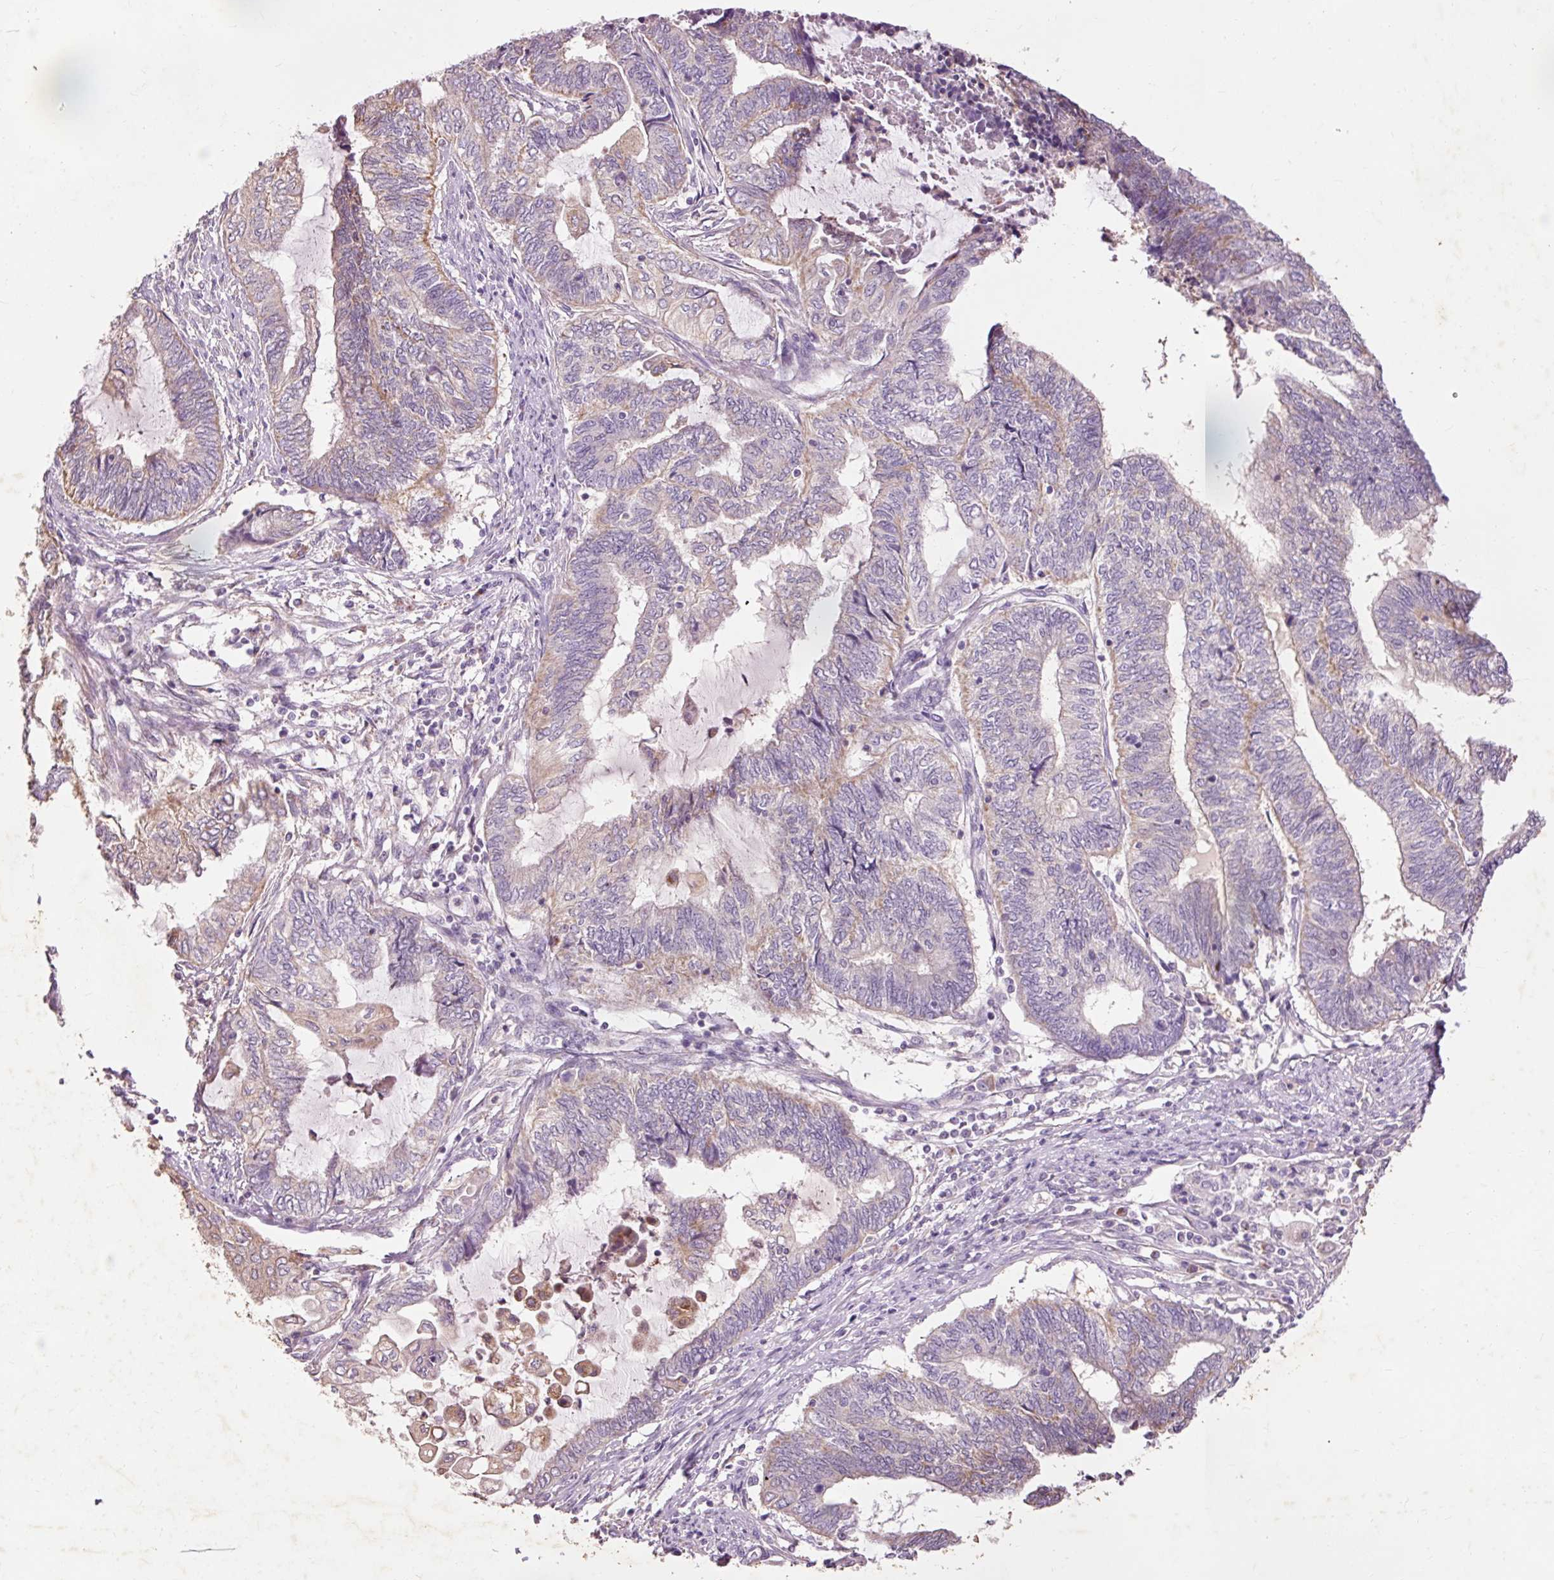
{"staining": {"intensity": "moderate", "quantity": "<25%", "location": "cytoplasmic/membranous"}, "tissue": "endometrial cancer", "cell_type": "Tumor cells", "image_type": "cancer", "snomed": [{"axis": "morphology", "description": "Adenocarcinoma, NOS"}, {"axis": "topography", "description": "Uterus"}, {"axis": "topography", "description": "Endometrium"}], "caption": "Immunohistochemical staining of endometrial cancer (adenocarcinoma) reveals low levels of moderate cytoplasmic/membranous staining in approximately <25% of tumor cells.", "gene": "PRDX5", "patient": {"sex": "female", "age": 70}}